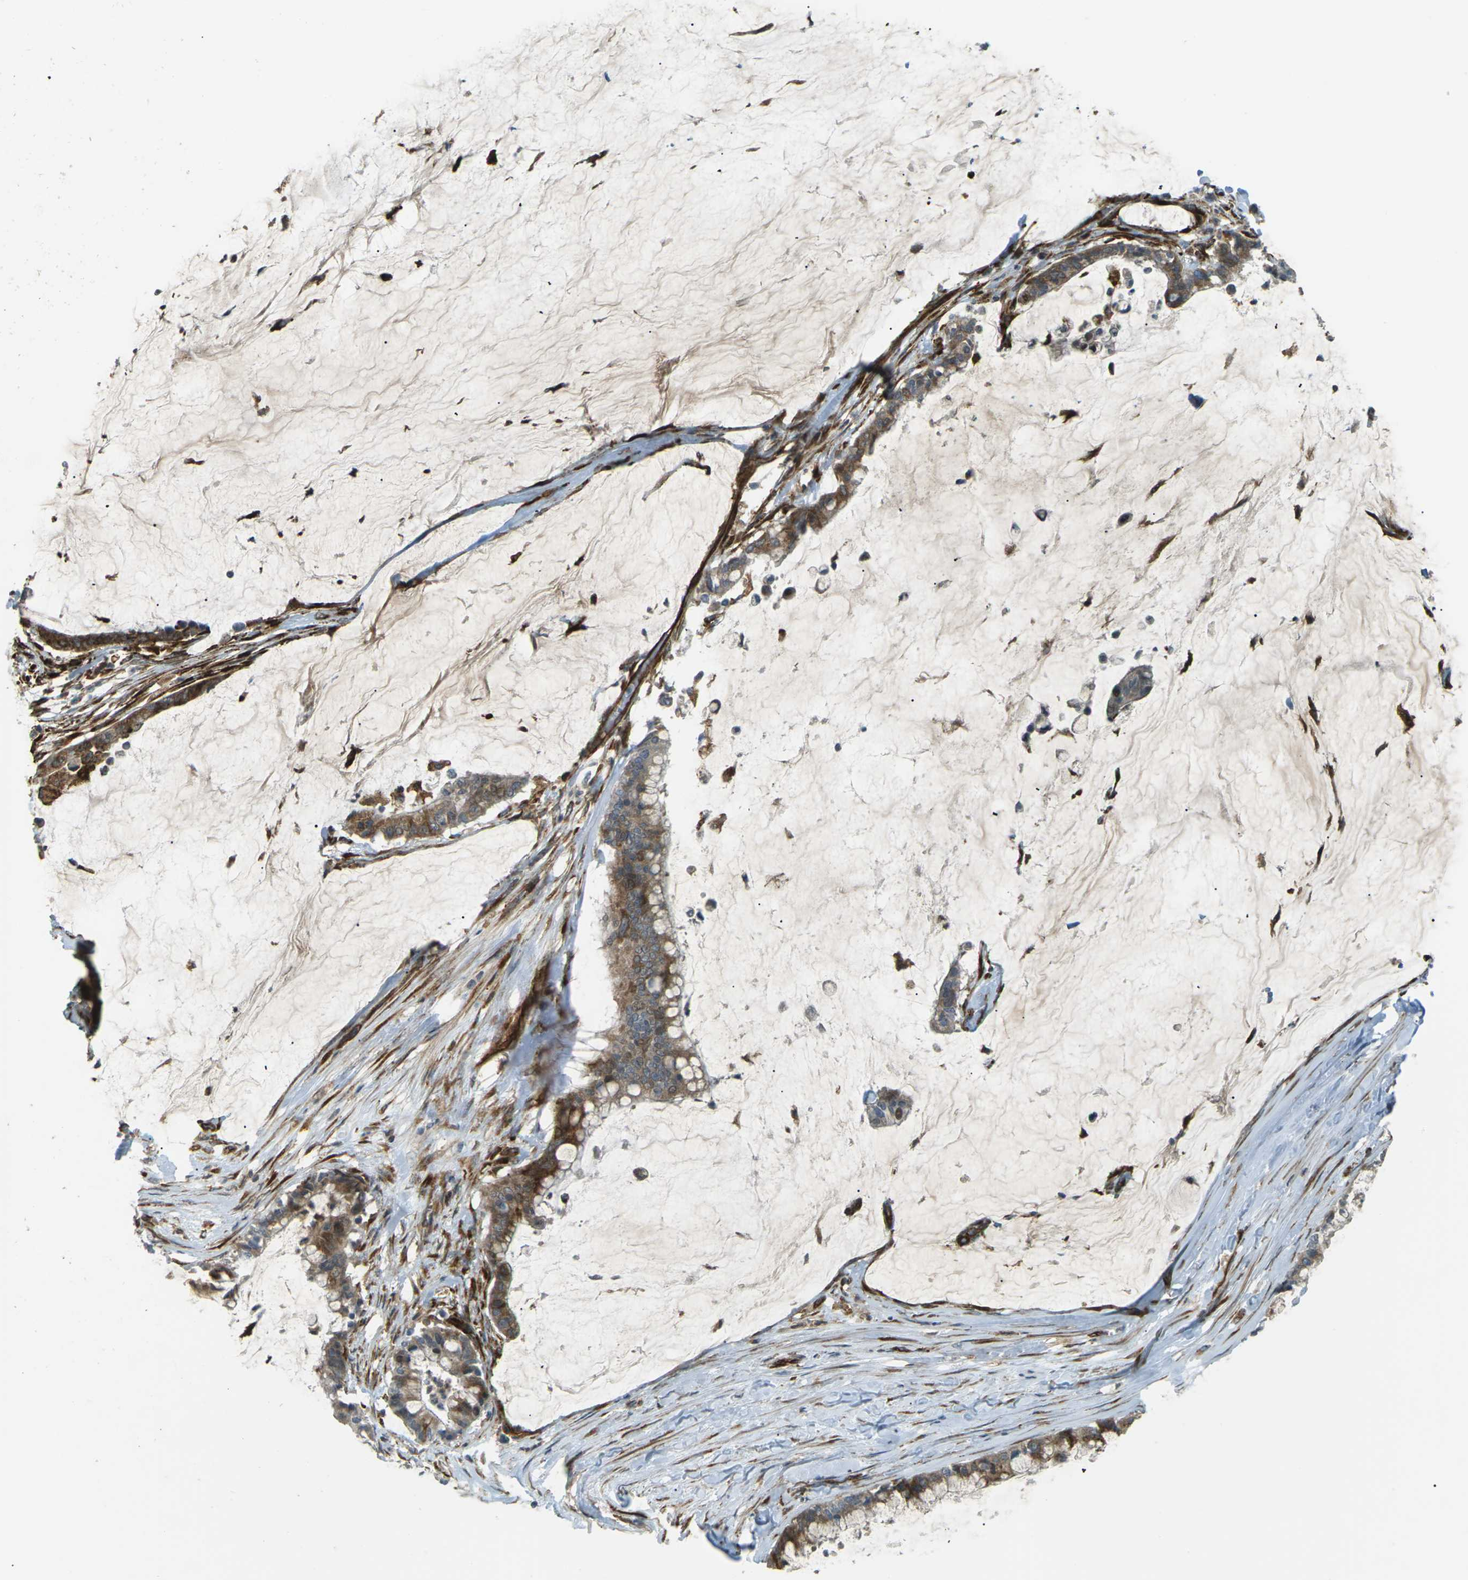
{"staining": {"intensity": "moderate", "quantity": ">75%", "location": "cytoplasmic/membranous"}, "tissue": "pancreatic cancer", "cell_type": "Tumor cells", "image_type": "cancer", "snomed": [{"axis": "morphology", "description": "Adenocarcinoma, NOS"}, {"axis": "topography", "description": "Pancreas"}], "caption": "Brown immunohistochemical staining in adenocarcinoma (pancreatic) exhibits moderate cytoplasmic/membranous expression in approximately >75% of tumor cells. (Brightfield microscopy of DAB IHC at high magnification).", "gene": "S1PR1", "patient": {"sex": "male", "age": 41}}